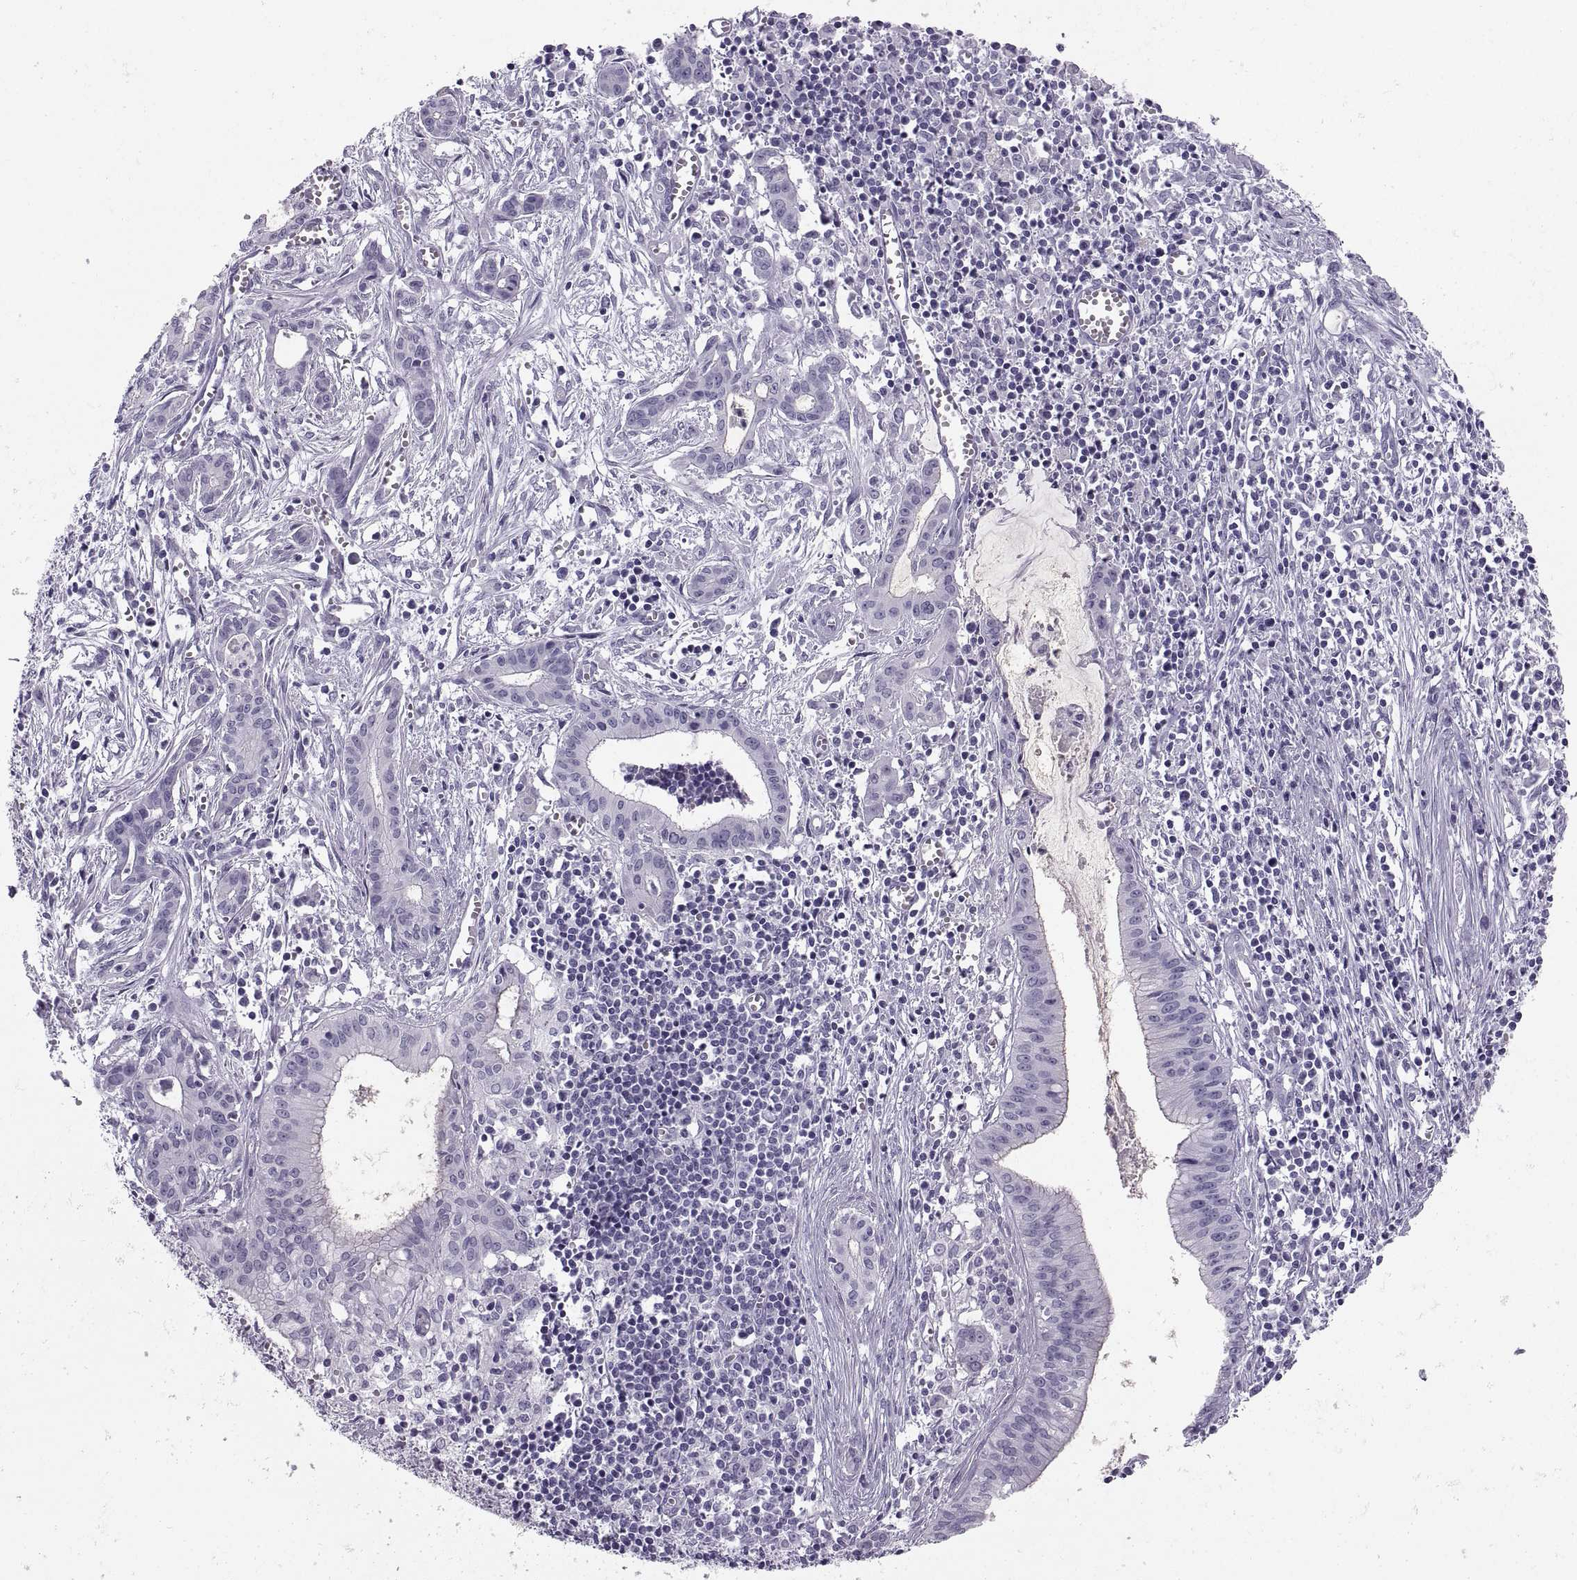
{"staining": {"intensity": "negative", "quantity": "none", "location": "none"}, "tissue": "pancreatic cancer", "cell_type": "Tumor cells", "image_type": "cancer", "snomed": [{"axis": "morphology", "description": "Adenocarcinoma, NOS"}, {"axis": "topography", "description": "Pancreas"}], "caption": "Tumor cells are negative for brown protein staining in pancreatic adenocarcinoma.", "gene": "QRICH2", "patient": {"sex": "male", "age": 48}}